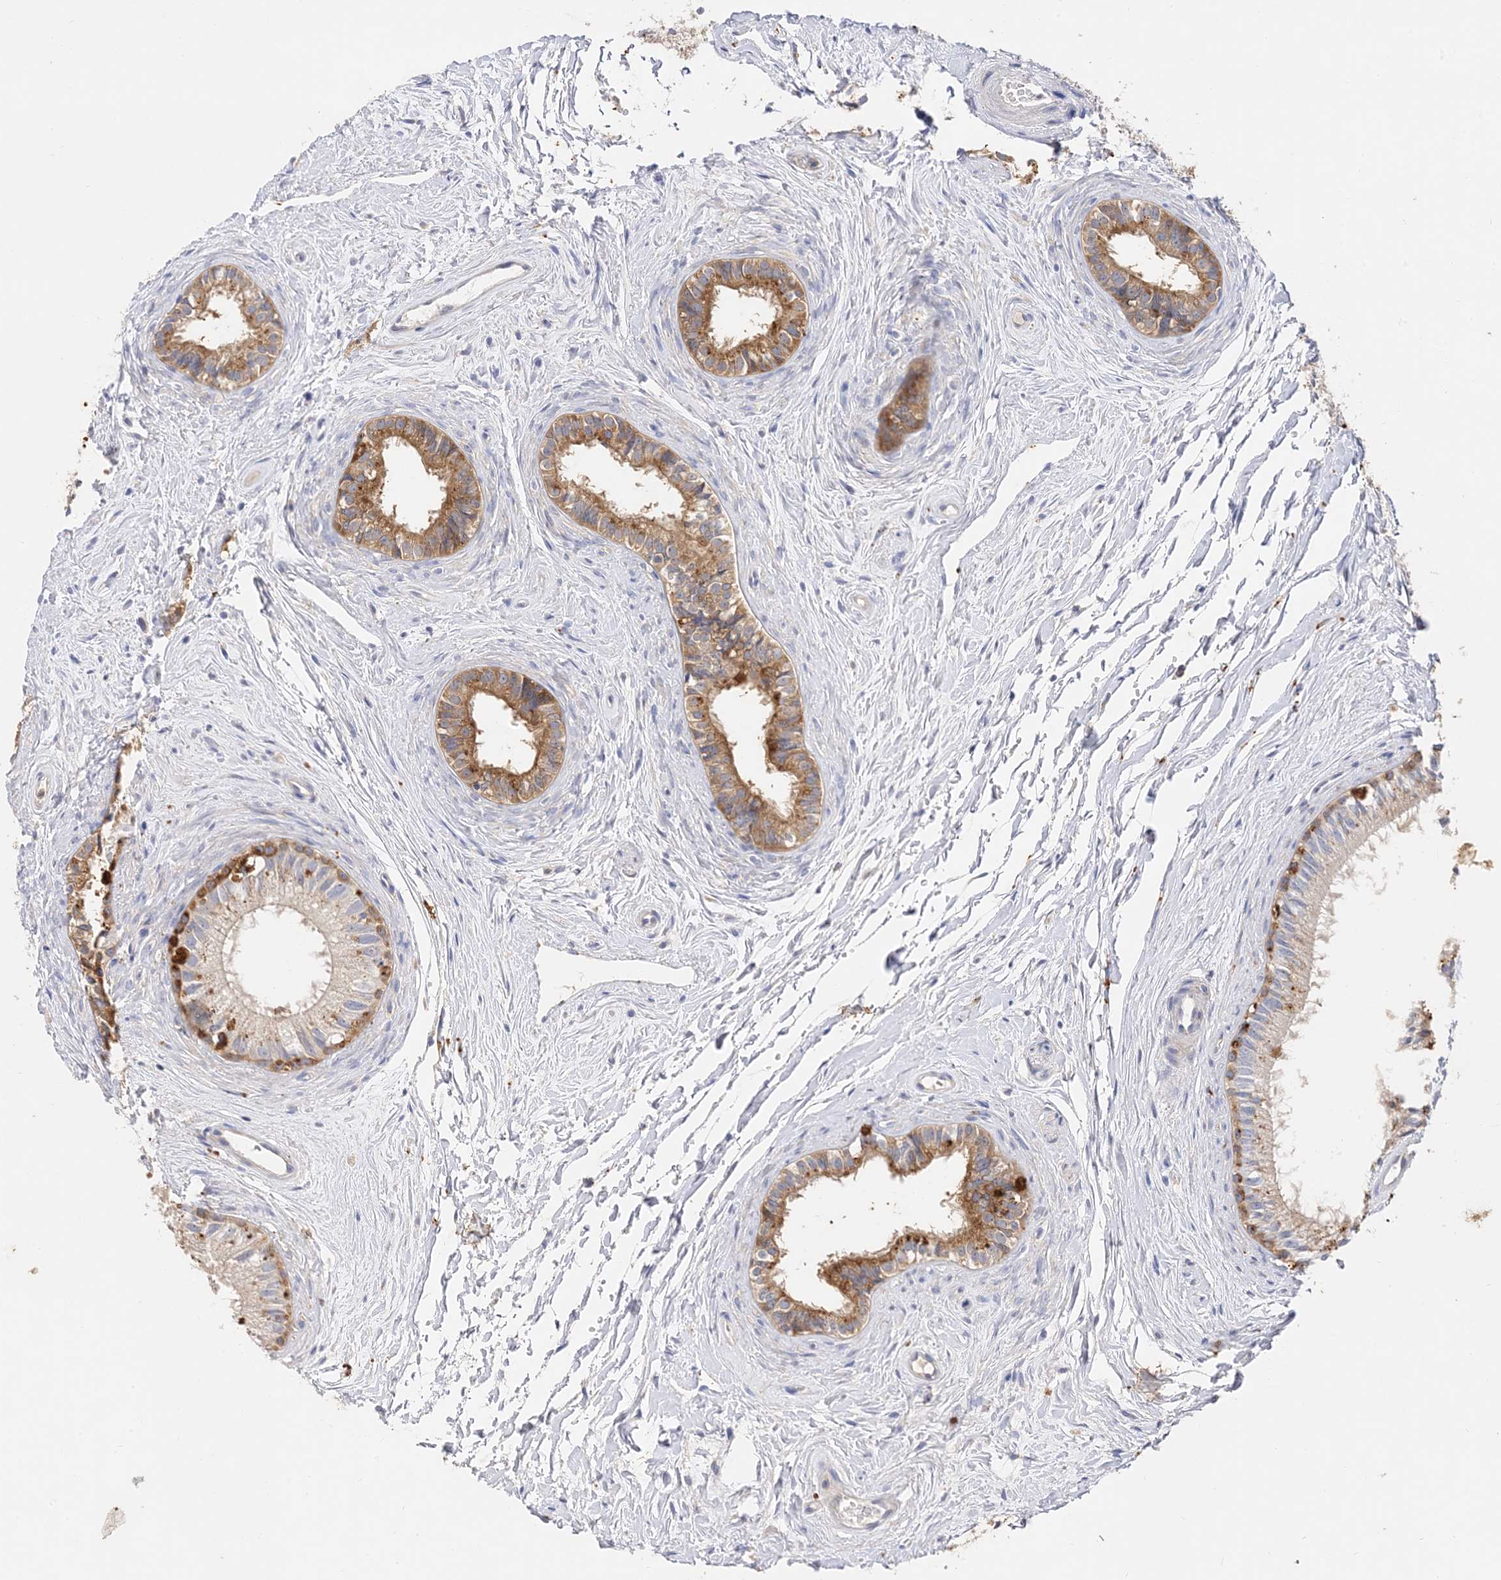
{"staining": {"intensity": "moderate", "quantity": ">75%", "location": "cytoplasmic/membranous"}, "tissue": "epididymis", "cell_type": "Glandular cells", "image_type": "normal", "snomed": [{"axis": "morphology", "description": "Normal tissue, NOS"}, {"axis": "topography", "description": "Epididymis"}], "caption": "Immunohistochemistry (DAB (3,3'-diaminobenzidine)) staining of normal human epididymis reveals moderate cytoplasmic/membranous protein staining in about >75% of glandular cells.", "gene": "ARV1", "patient": {"sex": "male", "age": 71}}